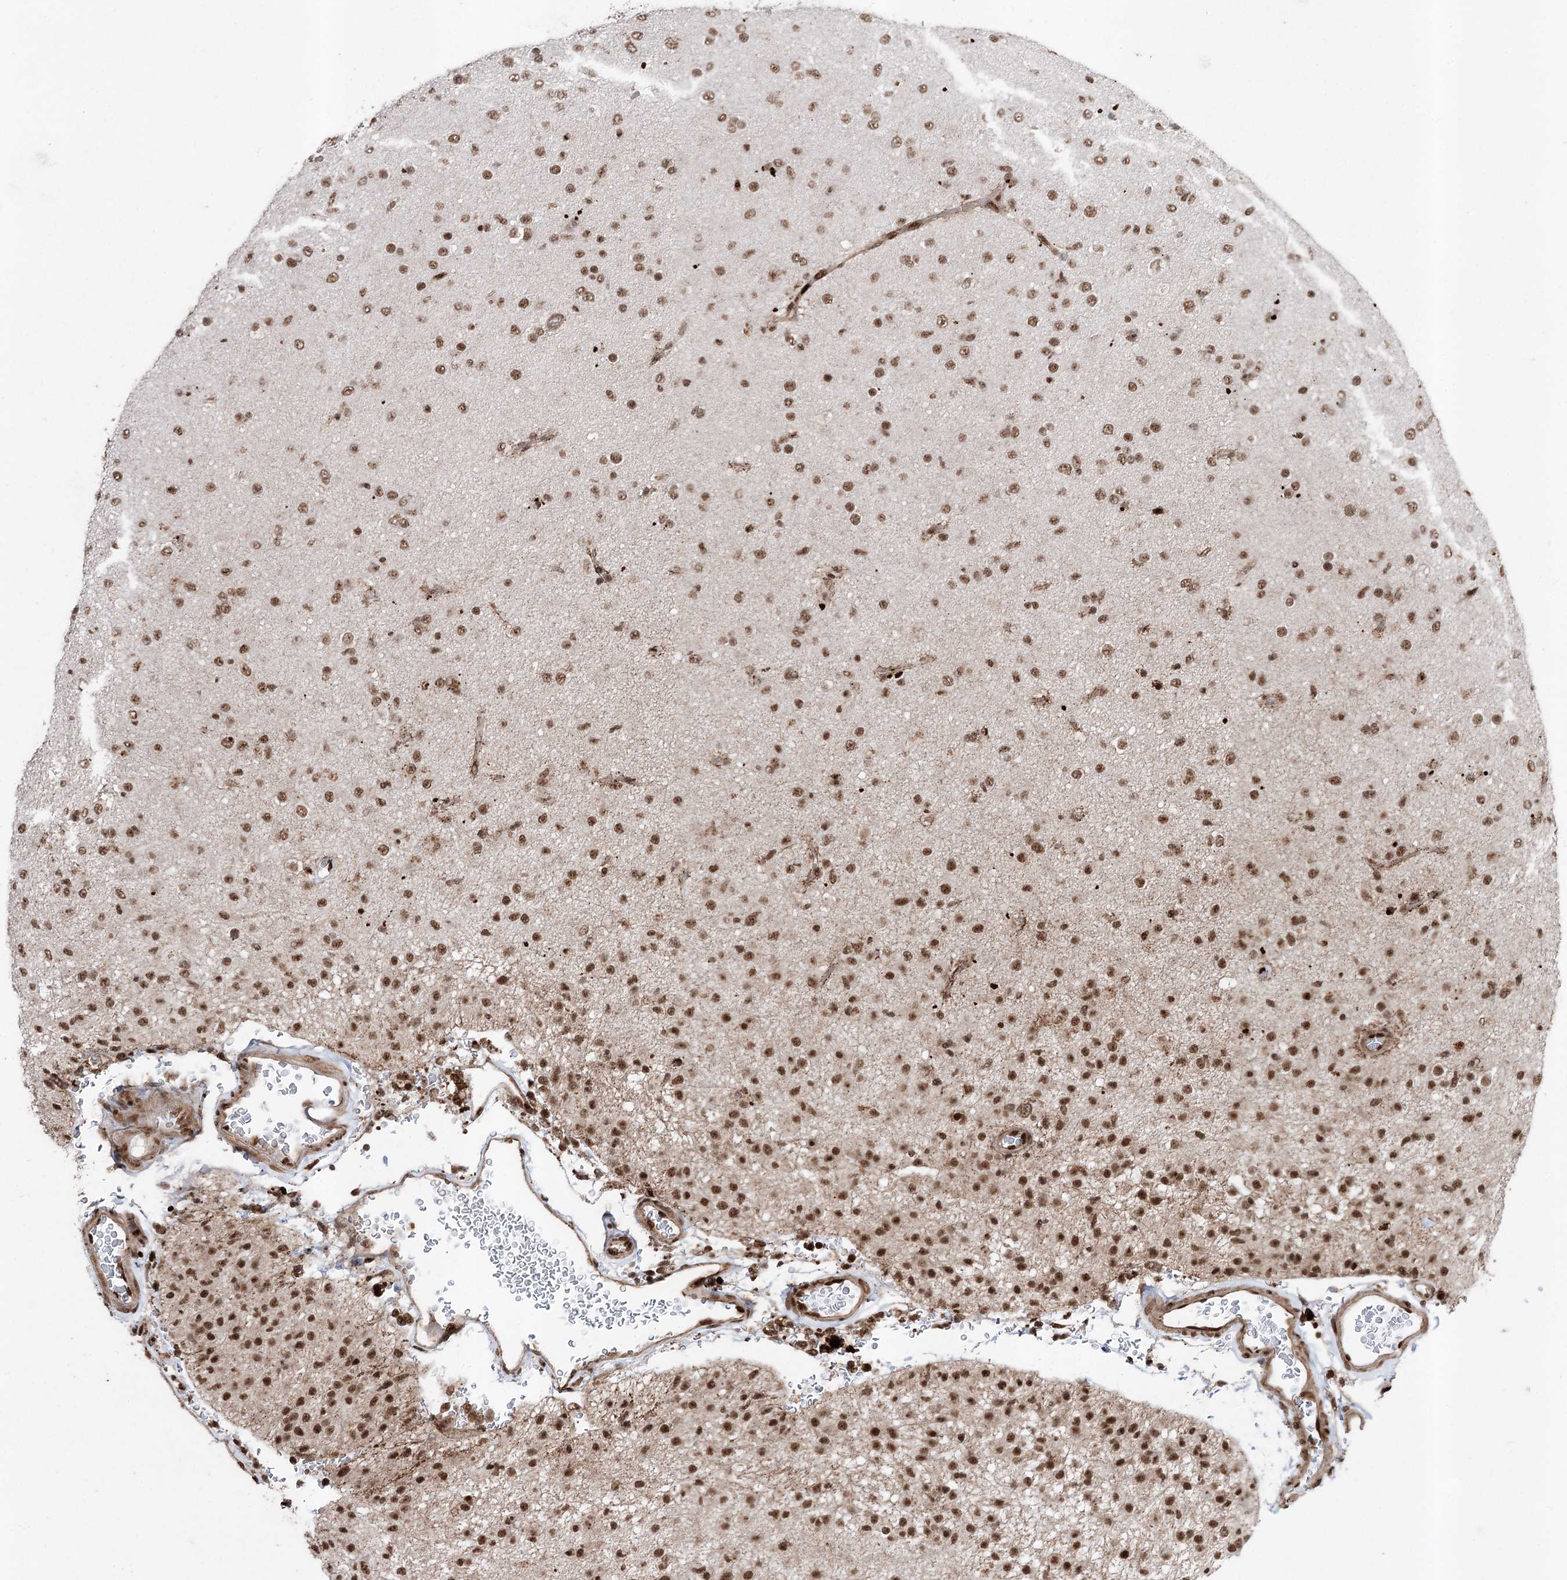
{"staining": {"intensity": "moderate", "quantity": ">75%", "location": "nuclear"}, "tissue": "glioma", "cell_type": "Tumor cells", "image_type": "cancer", "snomed": [{"axis": "morphology", "description": "Glioma, malignant, Low grade"}, {"axis": "topography", "description": "Brain"}], "caption": "Moderate nuclear expression is present in about >75% of tumor cells in malignant glioma (low-grade).", "gene": "PDCD4", "patient": {"sex": "male", "age": 65}}